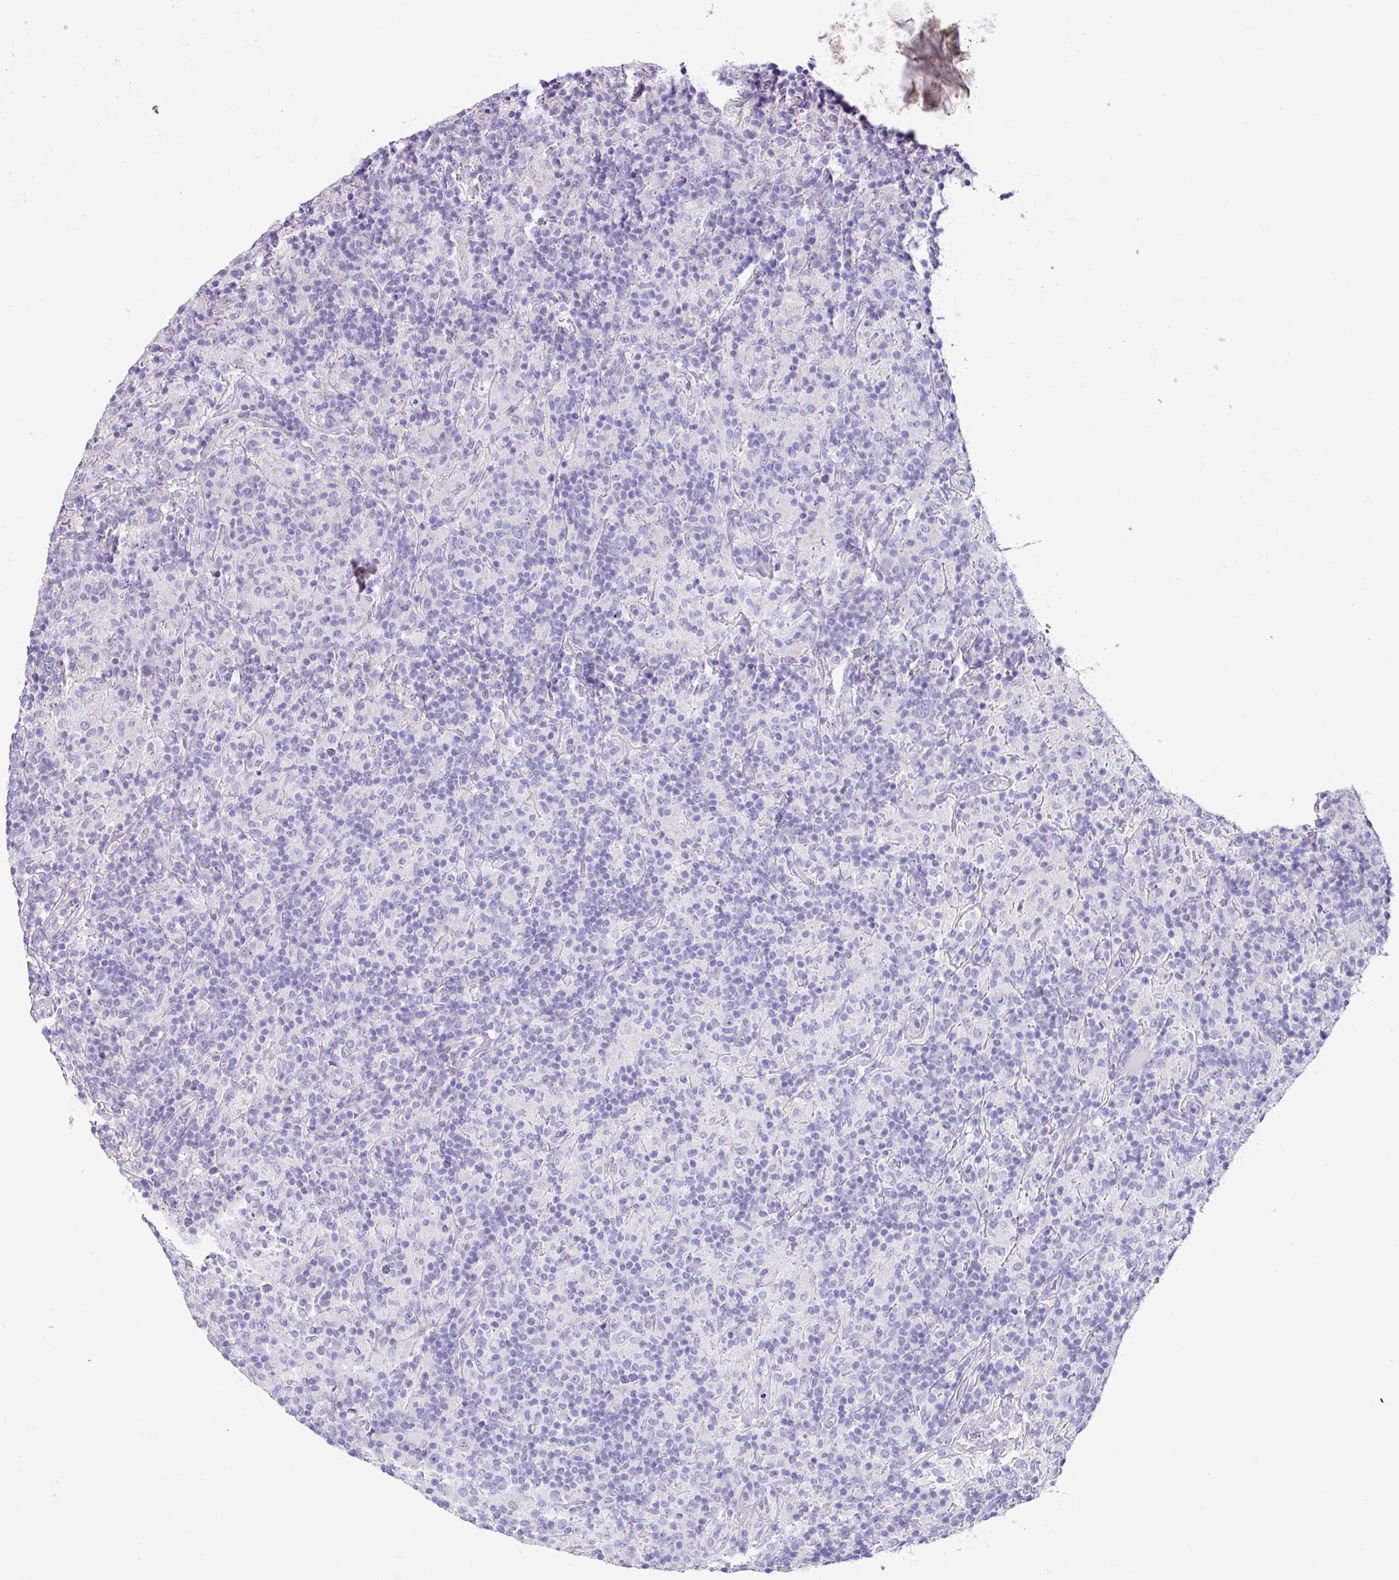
{"staining": {"intensity": "negative", "quantity": "none", "location": "none"}, "tissue": "lymphoma", "cell_type": "Tumor cells", "image_type": "cancer", "snomed": [{"axis": "morphology", "description": "Hodgkin's disease, NOS"}, {"axis": "topography", "description": "Lymph node"}], "caption": "Immunohistochemical staining of Hodgkin's disease demonstrates no significant staining in tumor cells.", "gene": "CYSTM1", "patient": {"sex": "male", "age": 70}}